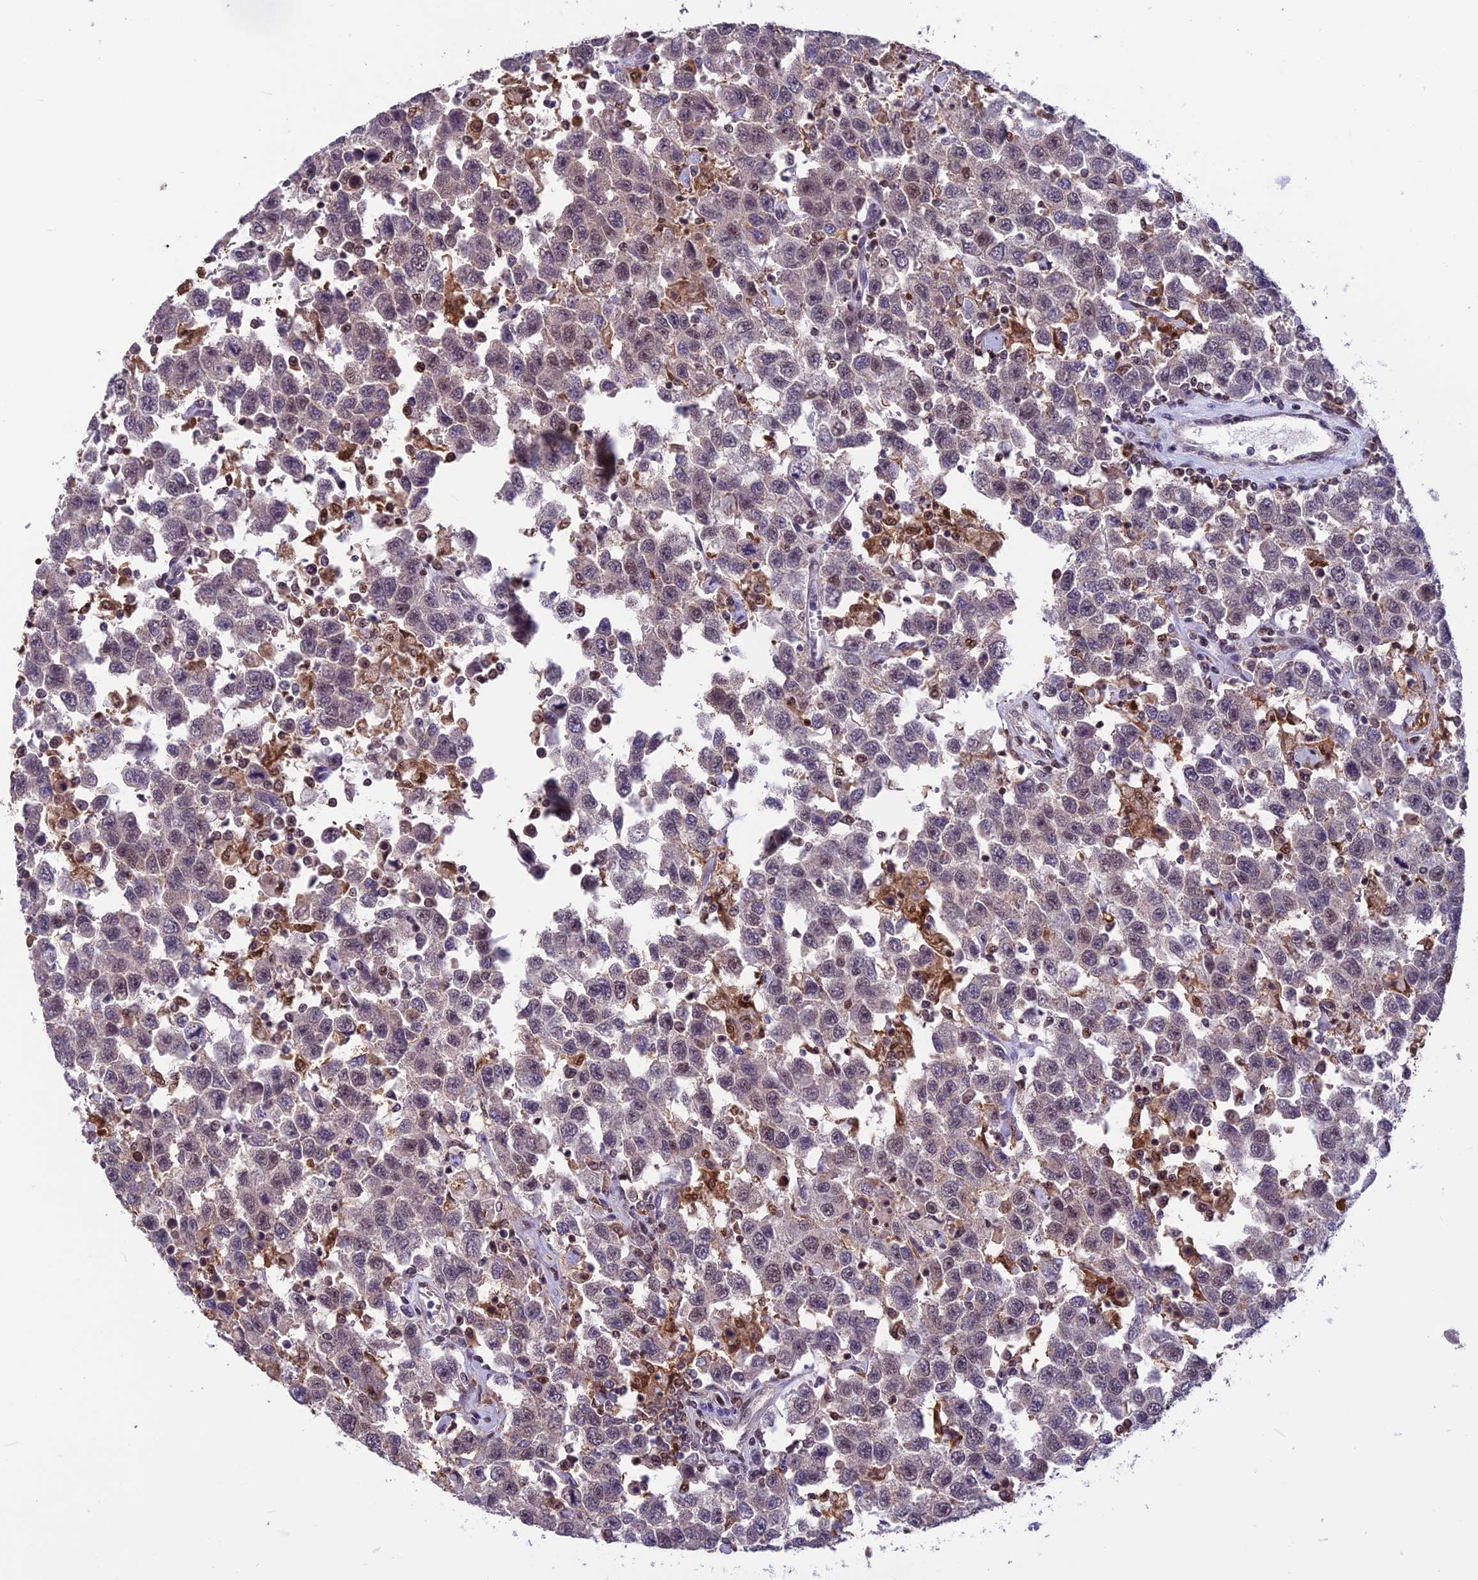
{"staining": {"intensity": "weak", "quantity": "<25%", "location": "nuclear"}, "tissue": "testis cancer", "cell_type": "Tumor cells", "image_type": "cancer", "snomed": [{"axis": "morphology", "description": "Seminoma, NOS"}, {"axis": "topography", "description": "Testis"}], "caption": "Testis cancer (seminoma) stained for a protein using immunohistochemistry reveals no expression tumor cells.", "gene": "MIS12", "patient": {"sex": "male", "age": 41}}